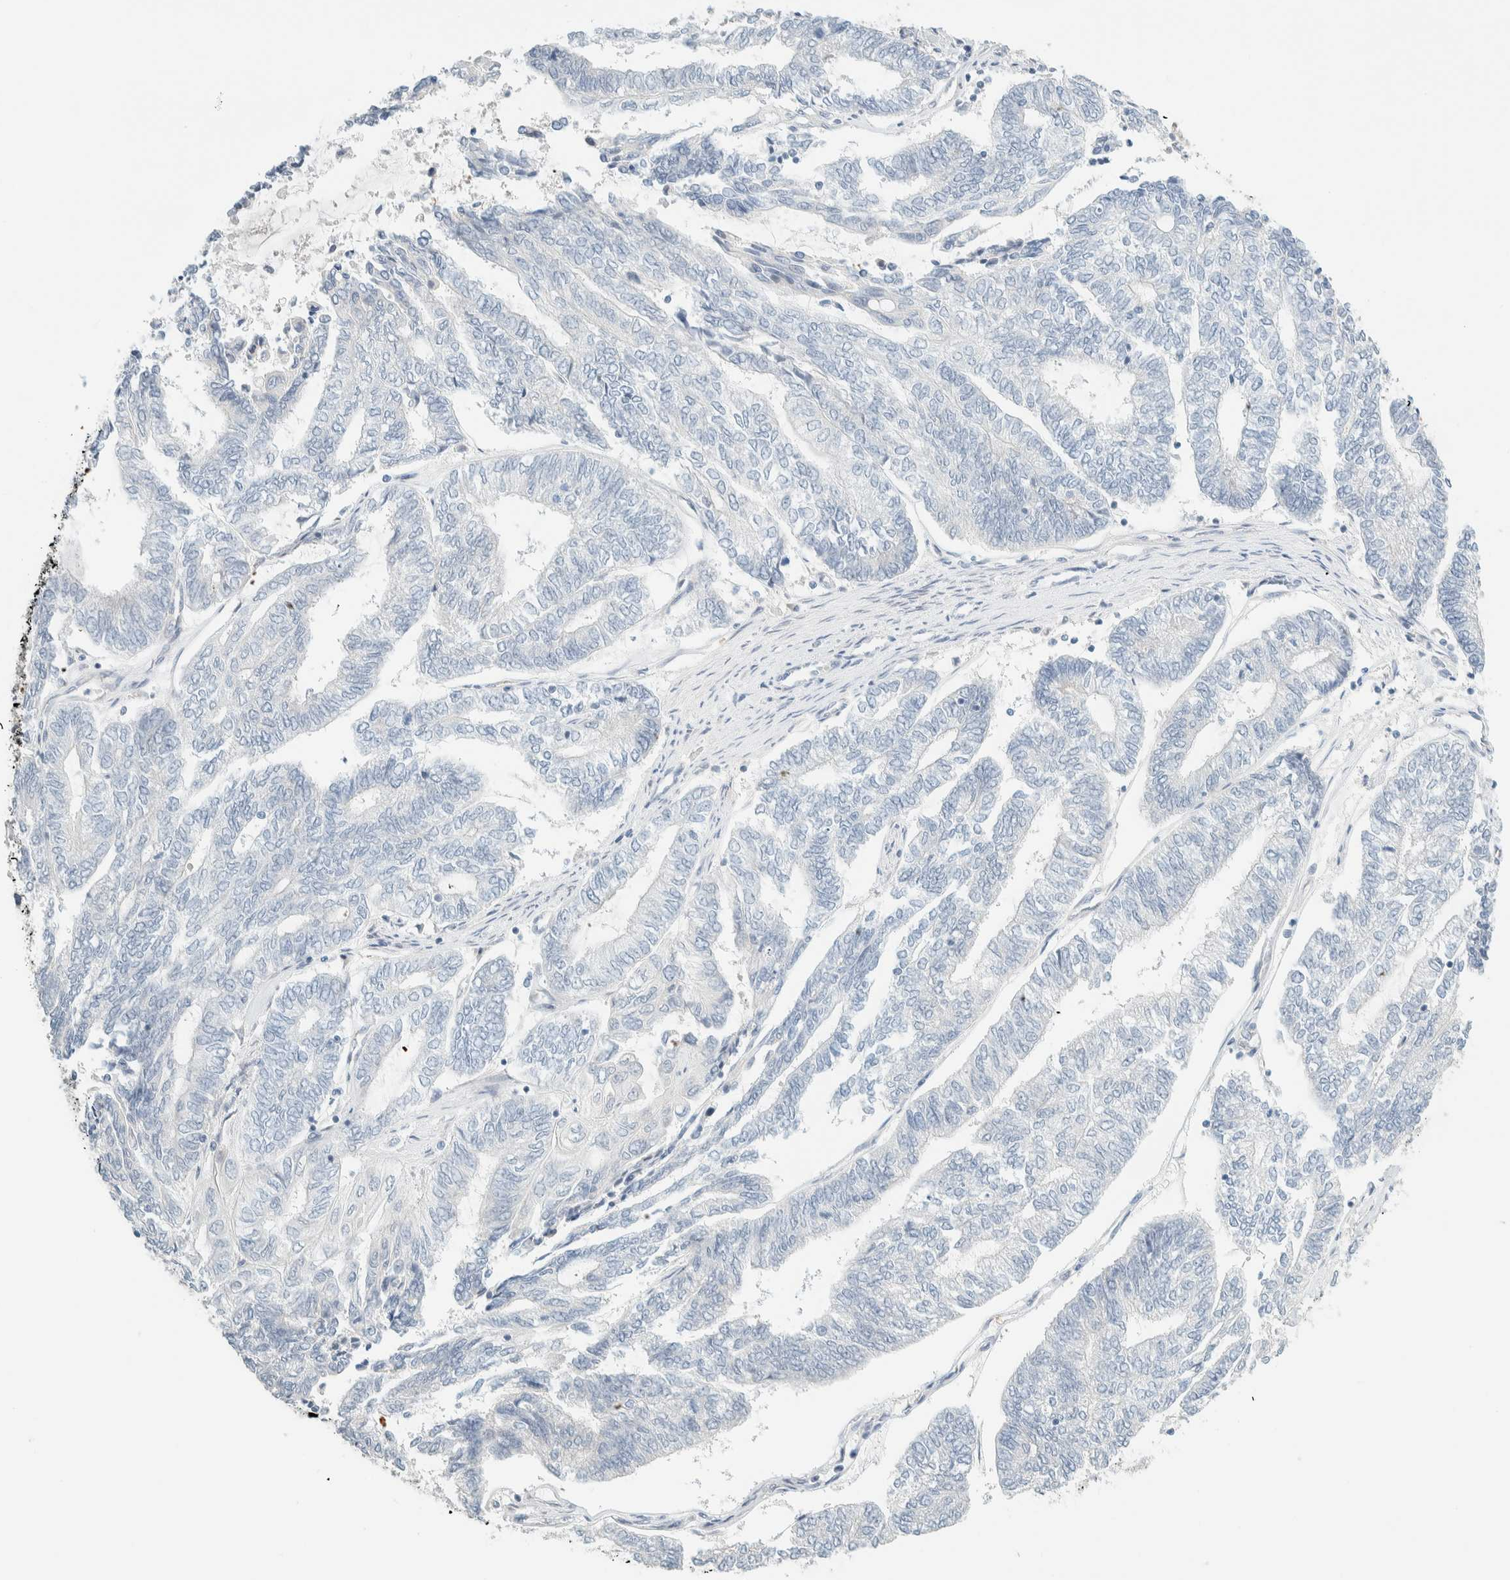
{"staining": {"intensity": "negative", "quantity": "none", "location": "none"}, "tissue": "endometrial cancer", "cell_type": "Tumor cells", "image_type": "cancer", "snomed": [{"axis": "morphology", "description": "Adenocarcinoma, NOS"}, {"axis": "topography", "description": "Uterus"}, {"axis": "topography", "description": "Endometrium"}], "caption": "A high-resolution image shows IHC staining of endometrial cancer (adenocarcinoma), which exhibits no significant positivity in tumor cells.", "gene": "PCYT2", "patient": {"sex": "female", "age": 70}}